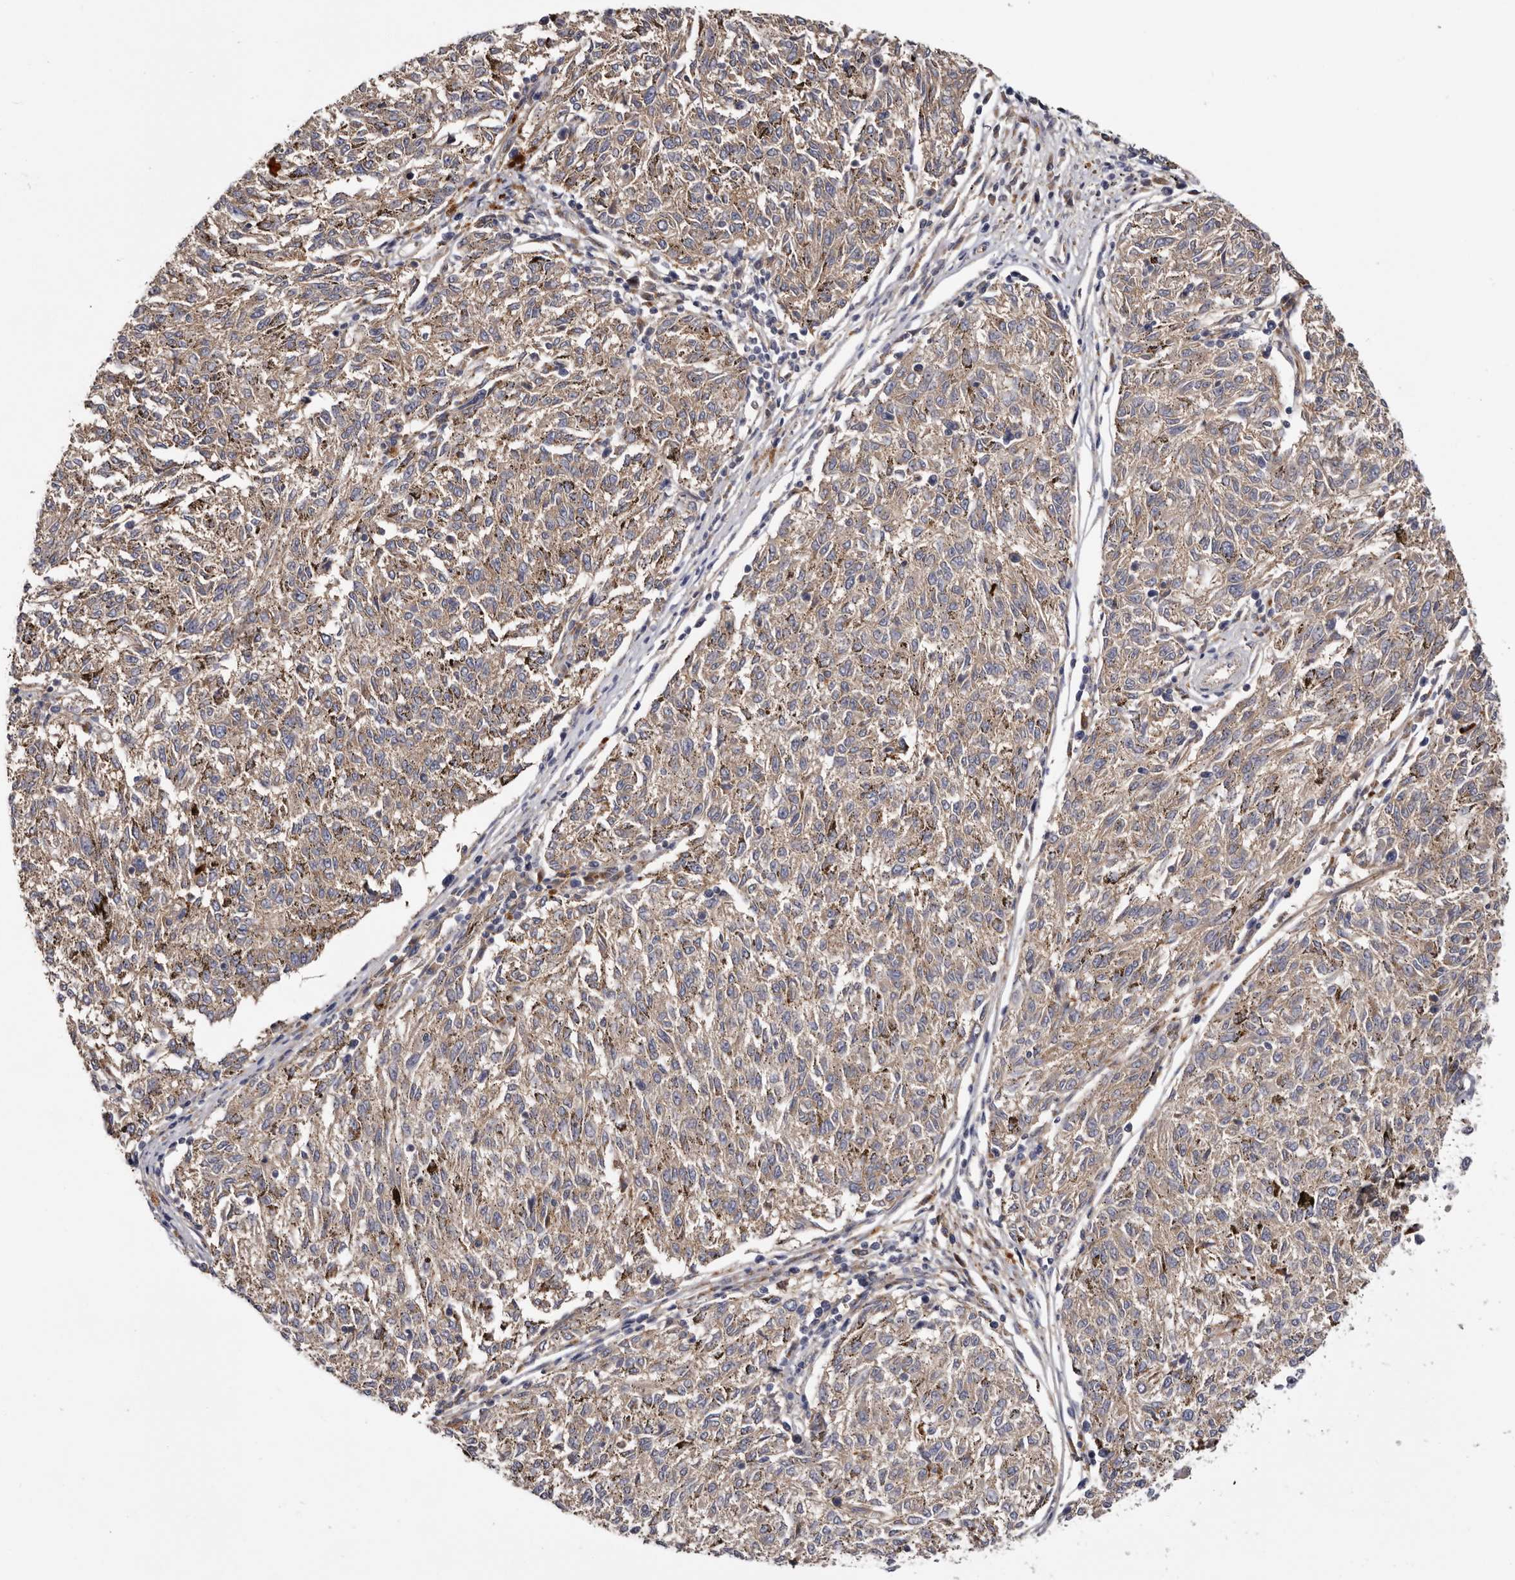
{"staining": {"intensity": "weak", "quantity": ">75%", "location": "cytoplasmic/membranous"}, "tissue": "melanoma", "cell_type": "Tumor cells", "image_type": "cancer", "snomed": [{"axis": "morphology", "description": "Malignant melanoma, NOS"}, {"axis": "topography", "description": "Skin"}], "caption": "Brown immunohistochemical staining in melanoma exhibits weak cytoplasmic/membranous positivity in about >75% of tumor cells.", "gene": "INKA2", "patient": {"sex": "female", "age": 72}}